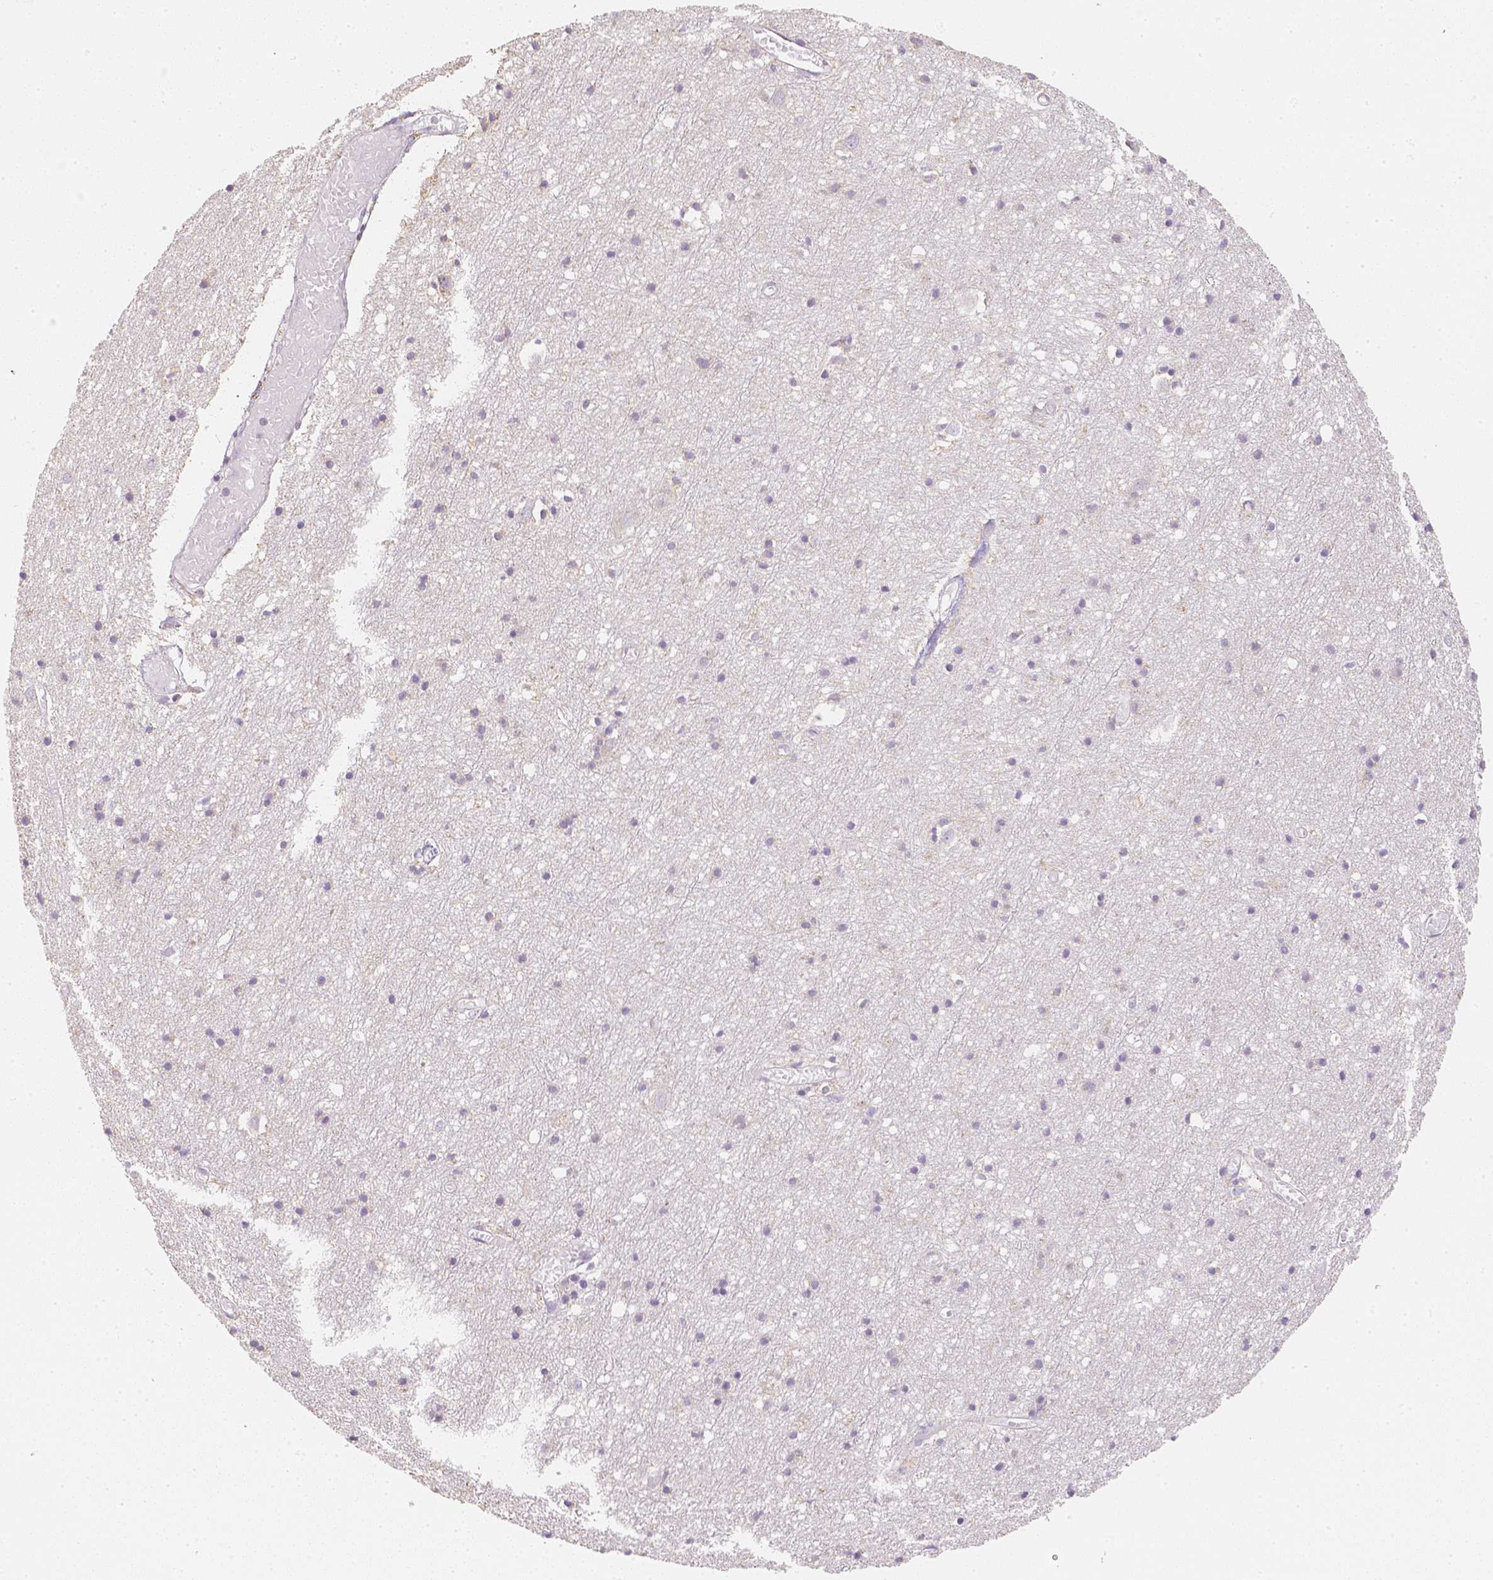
{"staining": {"intensity": "negative", "quantity": "none", "location": "none"}, "tissue": "cerebral cortex", "cell_type": "Endothelial cells", "image_type": "normal", "snomed": [{"axis": "morphology", "description": "Normal tissue, NOS"}, {"axis": "topography", "description": "Cerebral cortex"}], "caption": "A high-resolution photomicrograph shows IHC staining of benign cerebral cortex, which exhibits no significant staining in endothelial cells.", "gene": "NVL", "patient": {"sex": "male", "age": 70}}